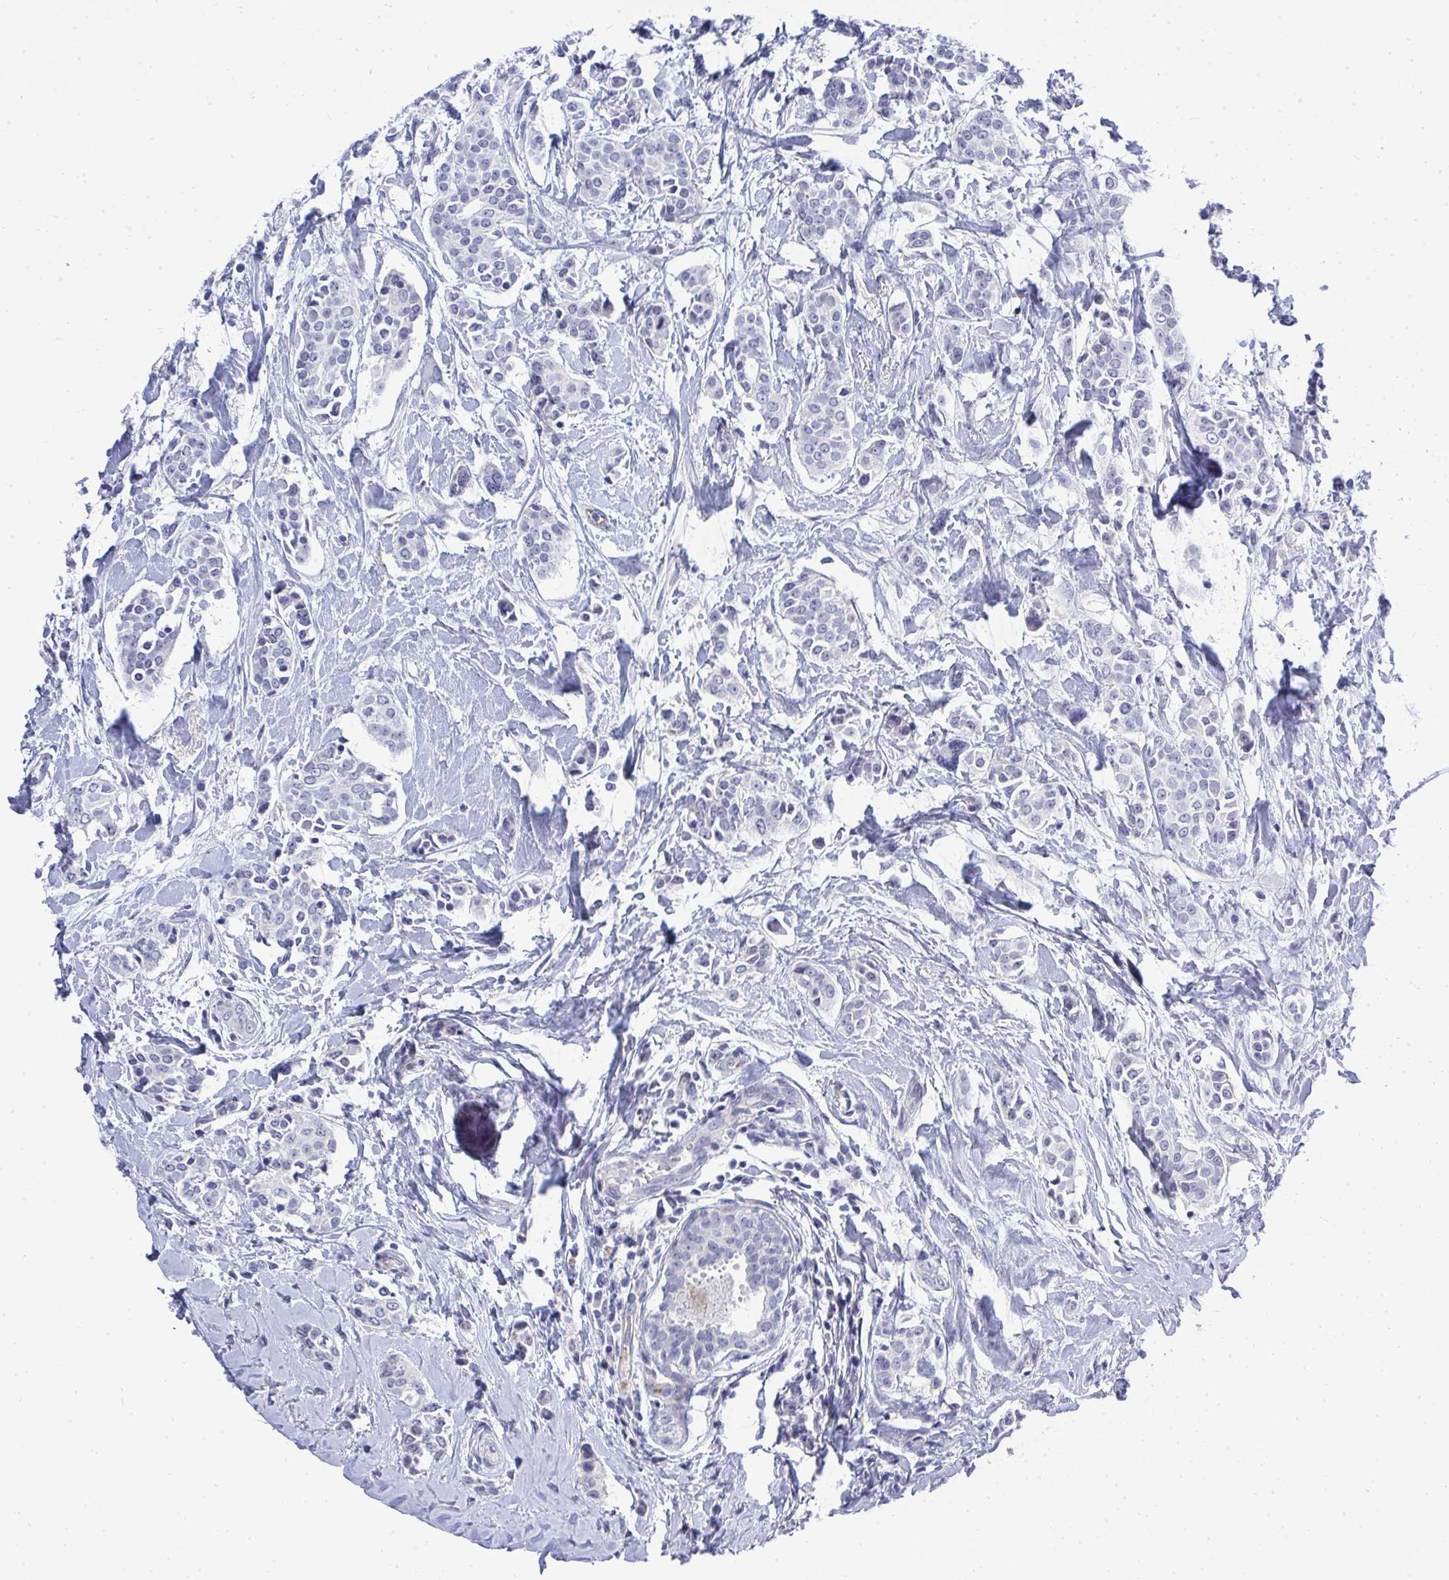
{"staining": {"intensity": "negative", "quantity": "none", "location": "none"}, "tissue": "breast cancer", "cell_type": "Tumor cells", "image_type": "cancer", "snomed": [{"axis": "morphology", "description": "Duct carcinoma"}, {"axis": "topography", "description": "Breast"}], "caption": "Immunohistochemistry (IHC) of human breast infiltrating ductal carcinoma demonstrates no expression in tumor cells. Brightfield microscopy of immunohistochemistry (IHC) stained with DAB (3,3'-diaminobenzidine) (brown) and hematoxylin (blue), captured at high magnification.", "gene": "TMEM82", "patient": {"sex": "female", "age": 64}}